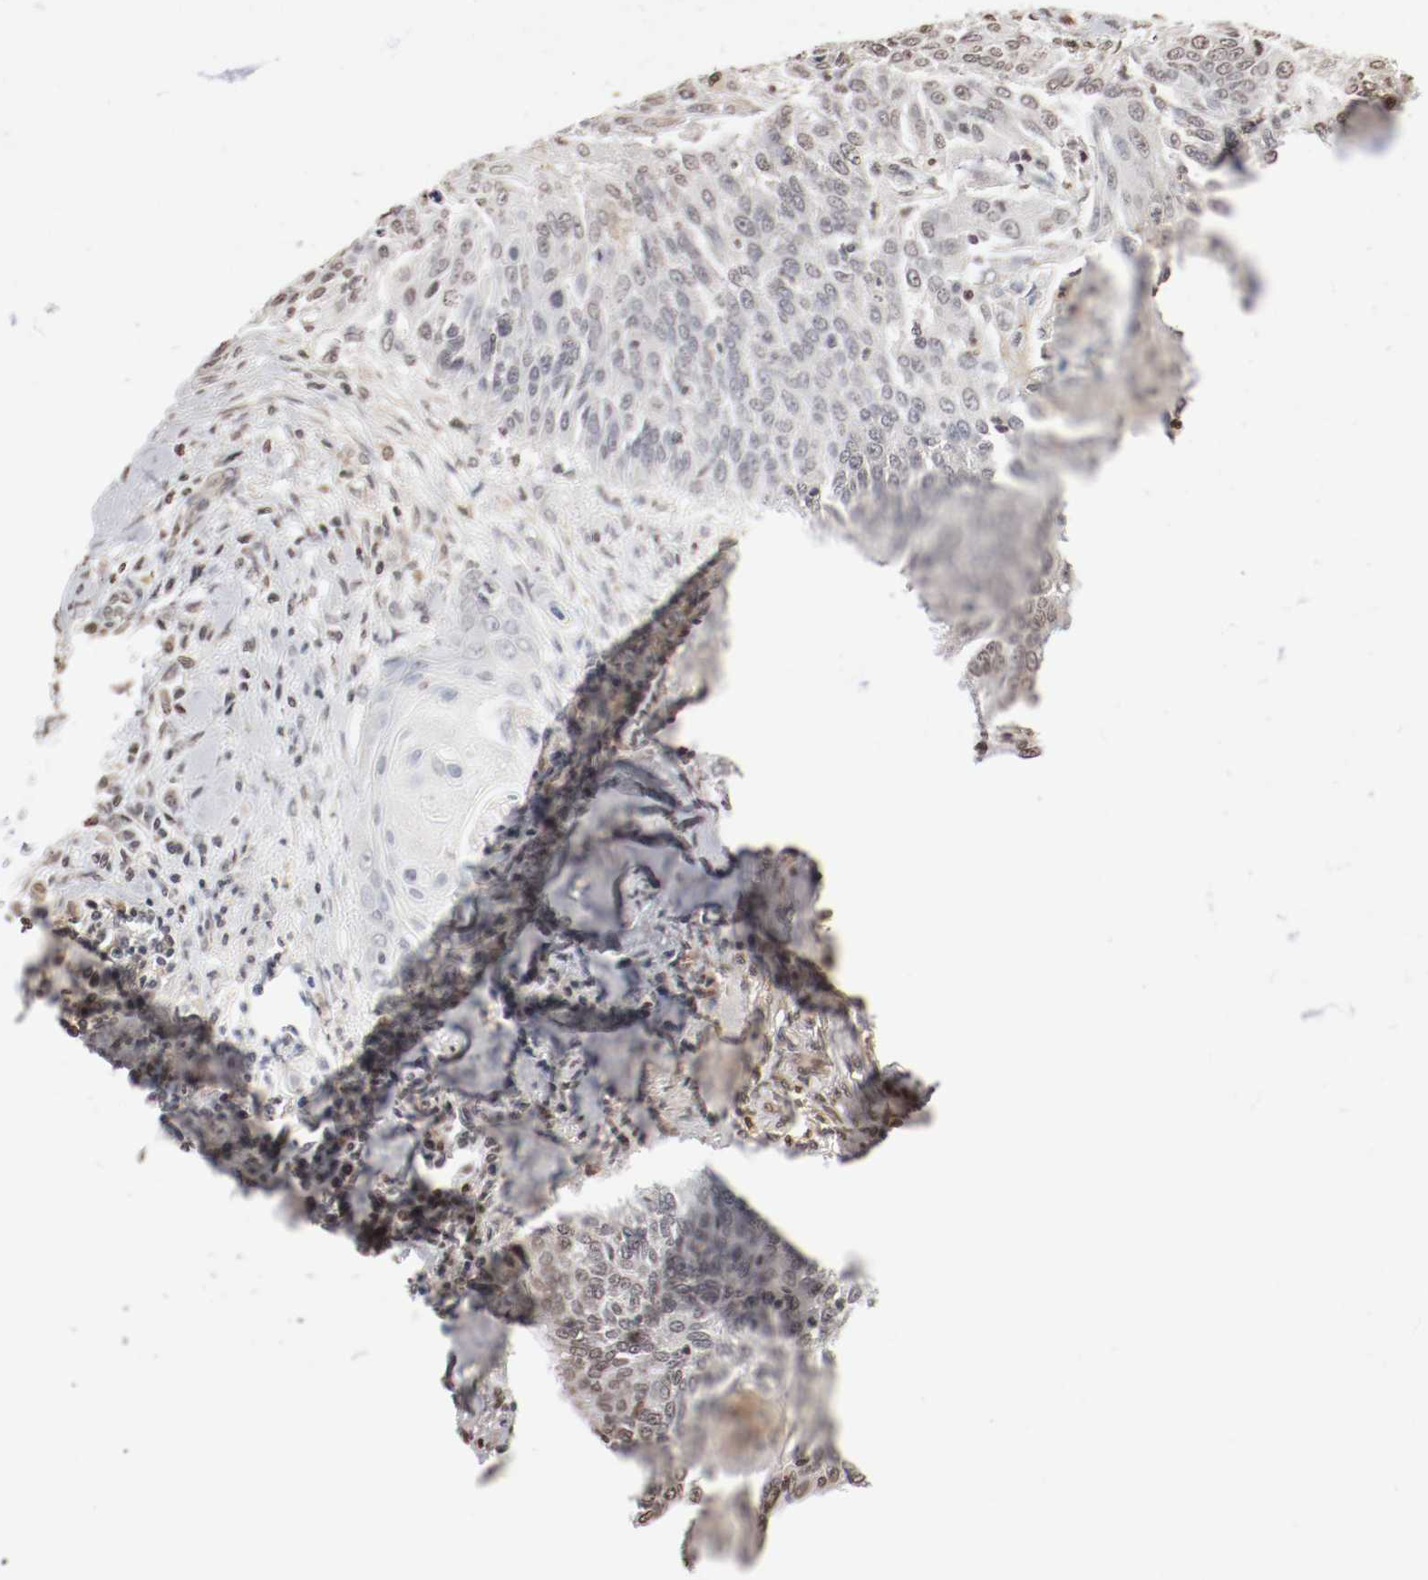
{"staining": {"intensity": "weak", "quantity": "<25%", "location": "nuclear"}, "tissue": "cervical cancer", "cell_type": "Tumor cells", "image_type": "cancer", "snomed": [{"axis": "morphology", "description": "Squamous cell carcinoma, NOS"}, {"axis": "topography", "description": "Cervix"}], "caption": "This is a histopathology image of immunohistochemistry (IHC) staining of cervical cancer (squamous cell carcinoma), which shows no staining in tumor cells.", "gene": "WASL", "patient": {"sex": "female", "age": 33}}